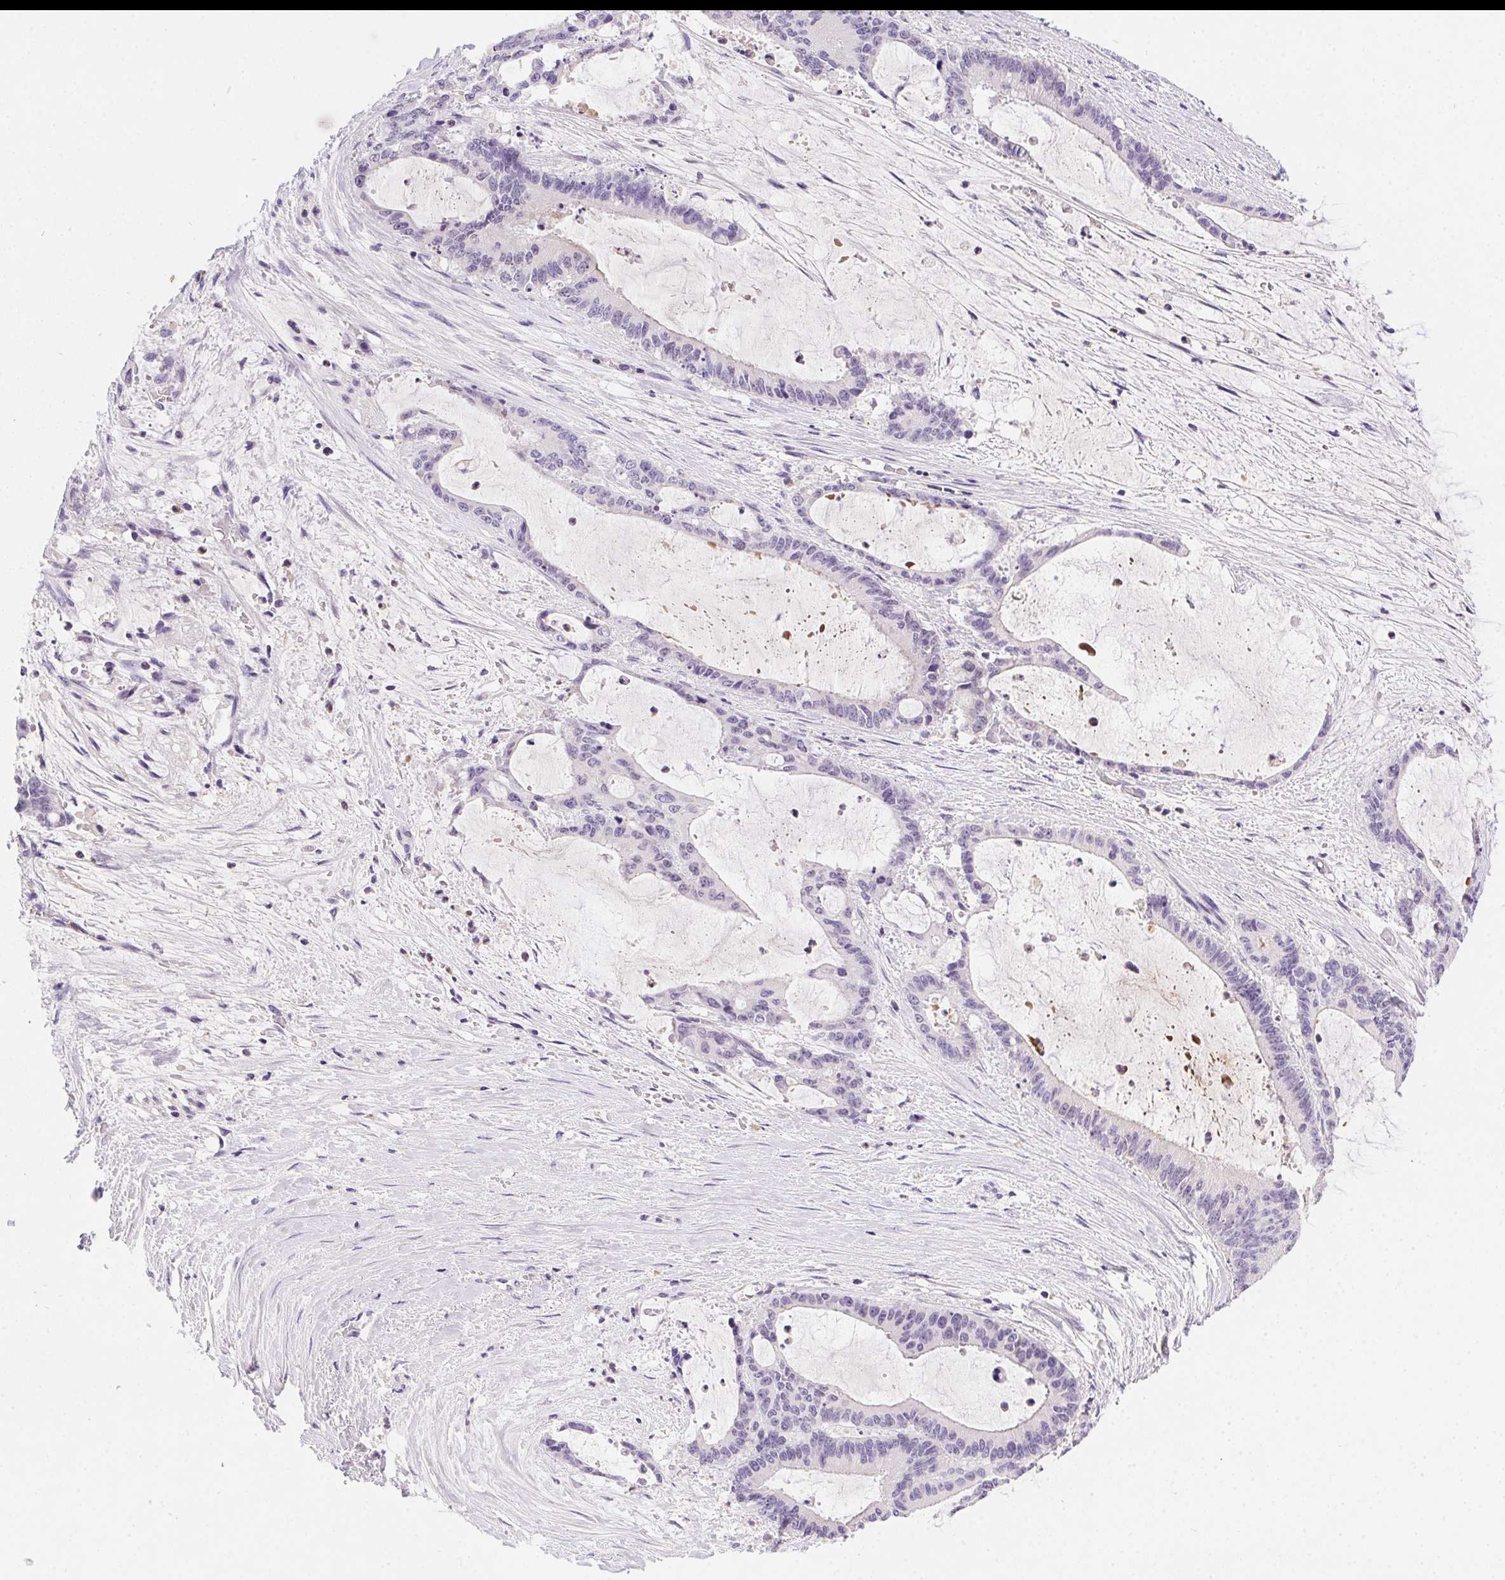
{"staining": {"intensity": "negative", "quantity": "none", "location": "none"}, "tissue": "liver cancer", "cell_type": "Tumor cells", "image_type": "cancer", "snomed": [{"axis": "morphology", "description": "Normal tissue, NOS"}, {"axis": "morphology", "description": "Cholangiocarcinoma"}, {"axis": "topography", "description": "Liver"}, {"axis": "topography", "description": "Peripheral nerve tissue"}], "caption": "Immunohistochemical staining of human liver cholangiocarcinoma exhibits no significant staining in tumor cells.", "gene": "SSTR4", "patient": {"sex": "female", "age": 73}}